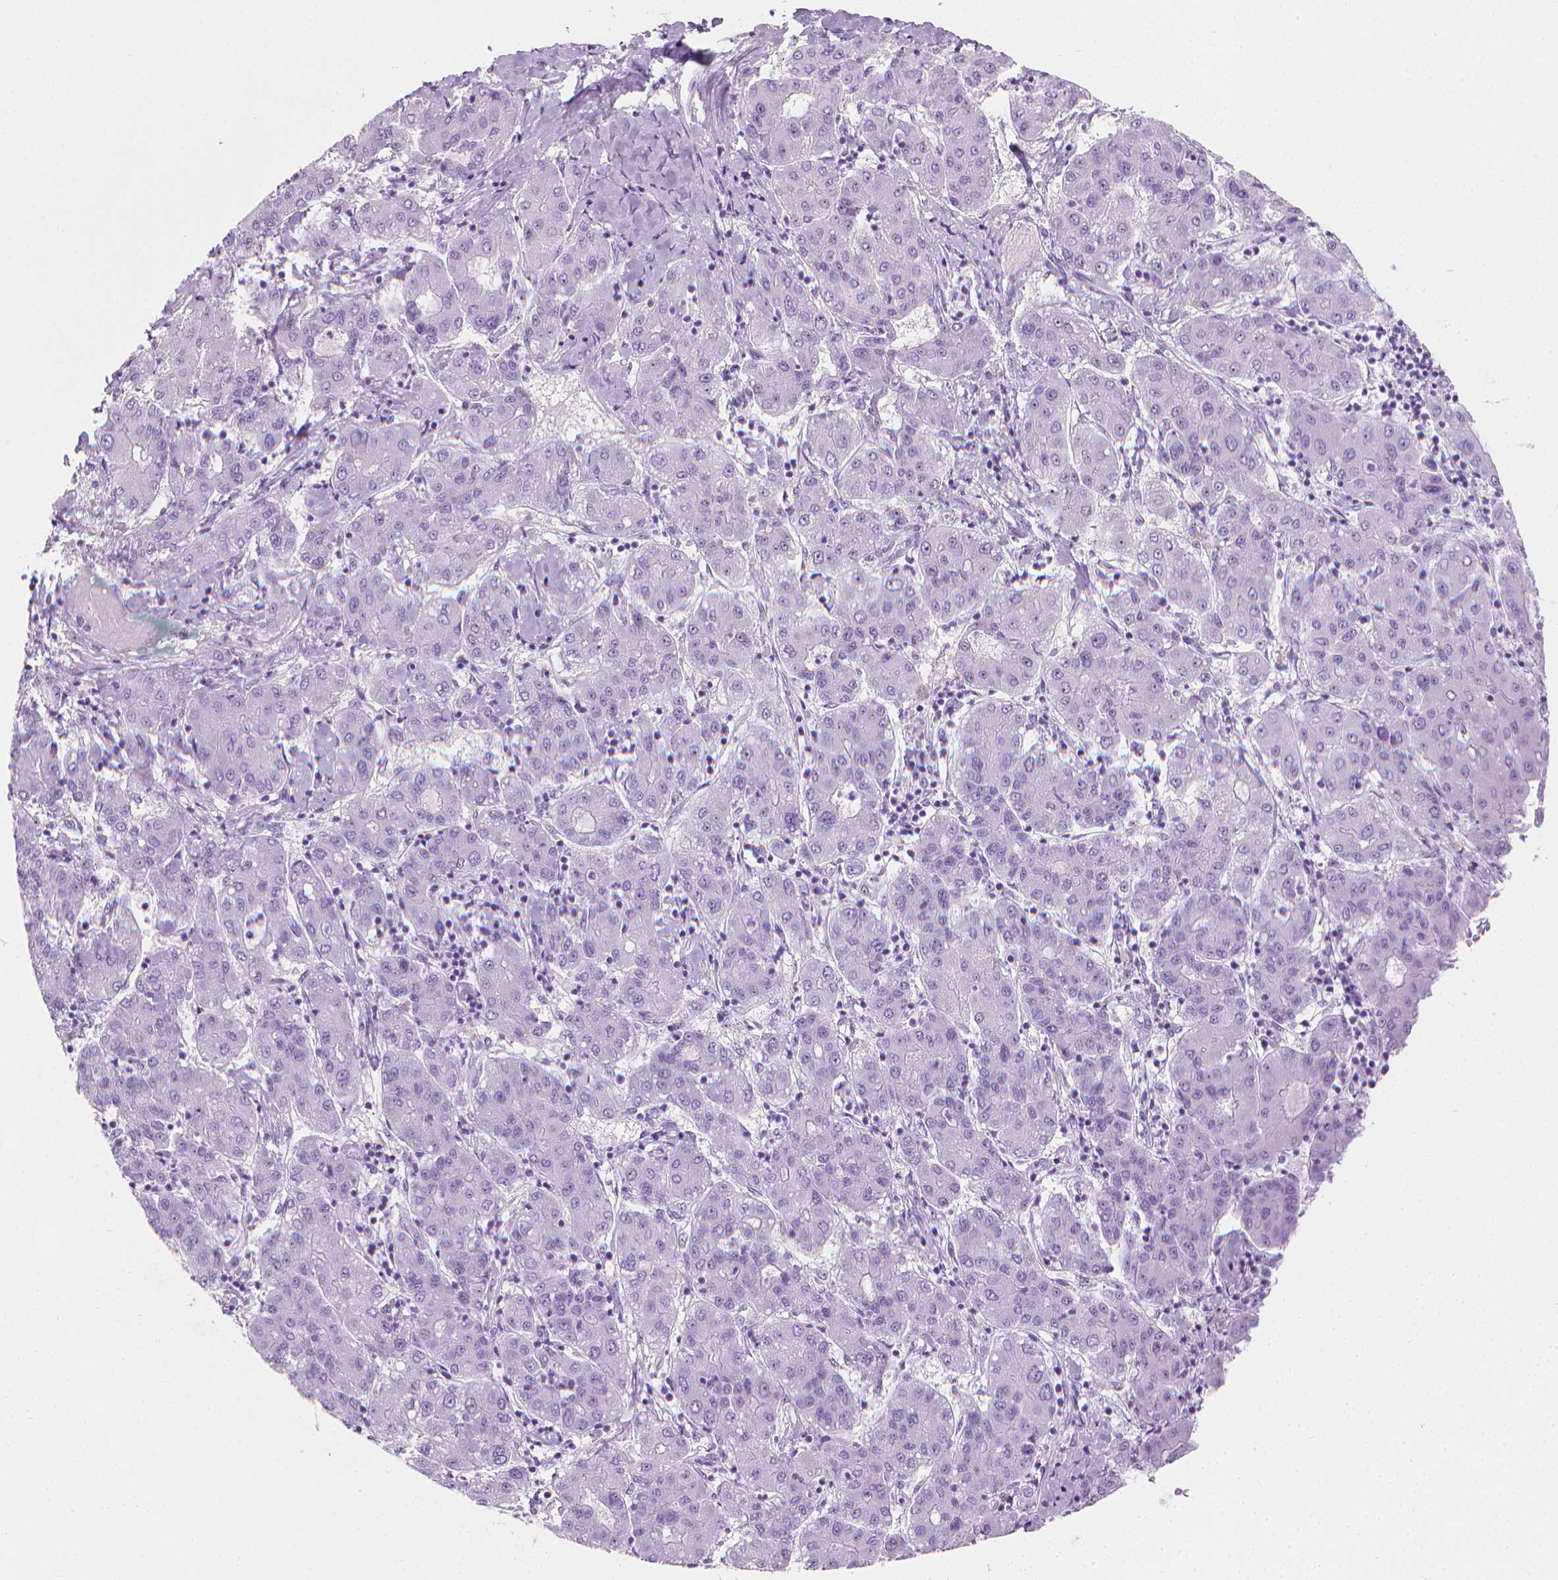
{"staining": {"intensity": "negative", "quantity": "none", "location": "none"}, "tissue": "liver cancer", "cell_type": "Tumor cells", "image_type": "cancer", "snomed": [{"axis": "morphology", "description": "Carcinoma, Hepatocellular, NOS"}, {"axis": "topography", "description": "Liver"}], "caption": "DAB immunohistochemical staining of hepatocellular carcinoma (liver) shows no significant expression in tumor cells.", "gene": "NOL7", "patient": {"sex": "male", "age": 65}}